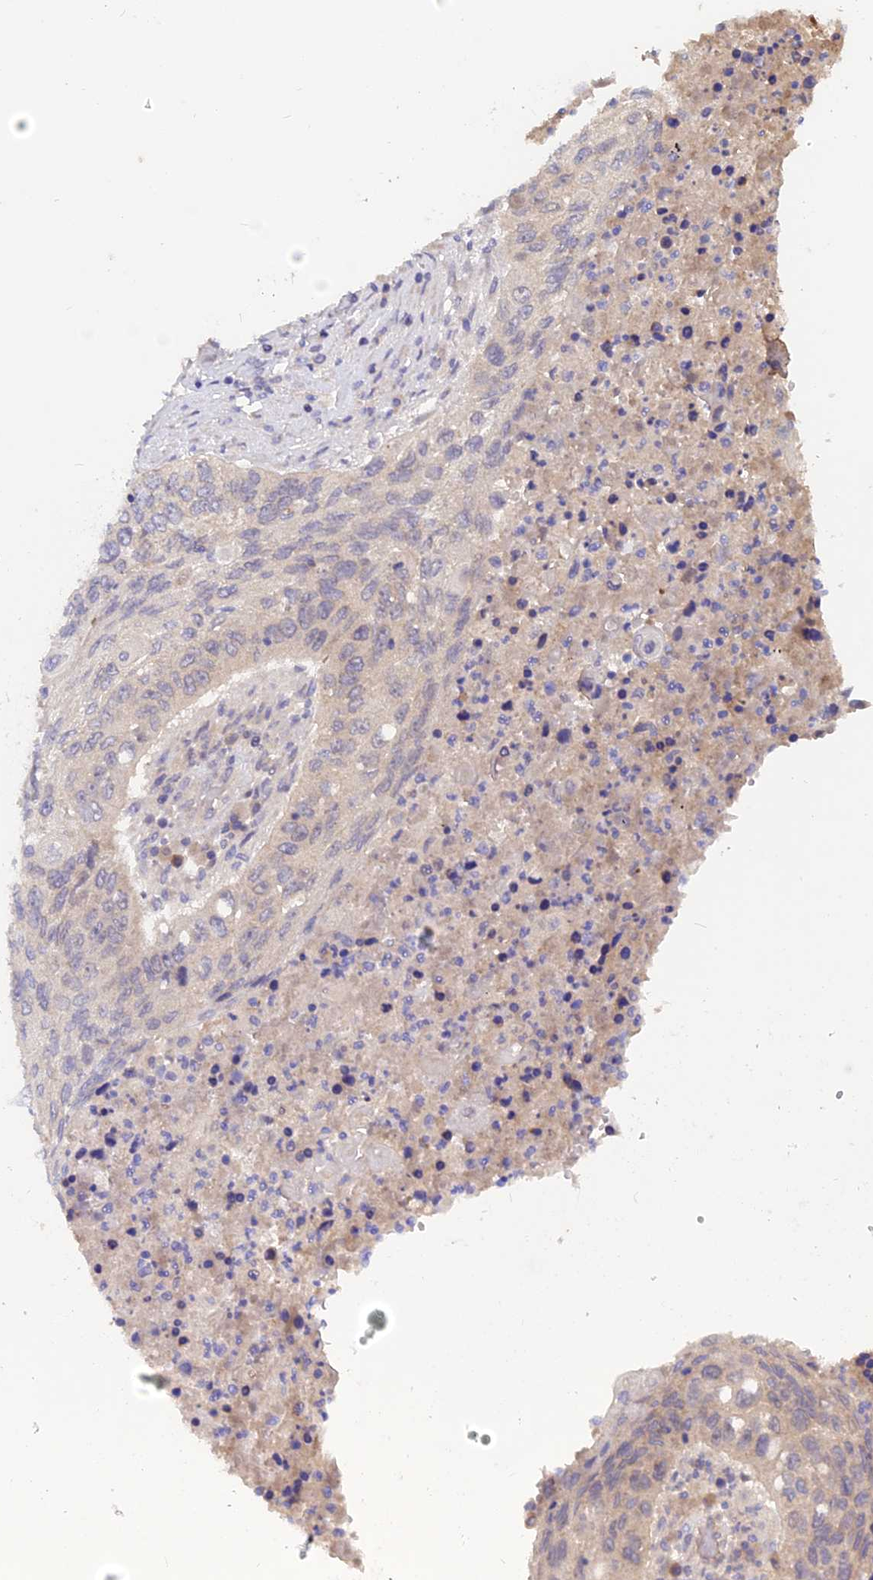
{"staining": {"intensity": "weak", "quantity": "<25%", "location": "cytoplasmic/membranous"}, "tissue": "lung cancer", "cell_type": "Tumor cells", "image_type": "cancer", "snomed": [{"axis": "morphology", "description": "Squamous cell carcinoma, NOS"}, {"axis": "topography", "description": "Lung"}], "caption": "DAB (3,3'-diaminobenzidine) immunohistochemical staining of human lung cancer (squamous cell carcinoma) shows no significant staining in tumor cells.", "gene": "TENT4B", "patient": {"sex": "female", "age": 63}}